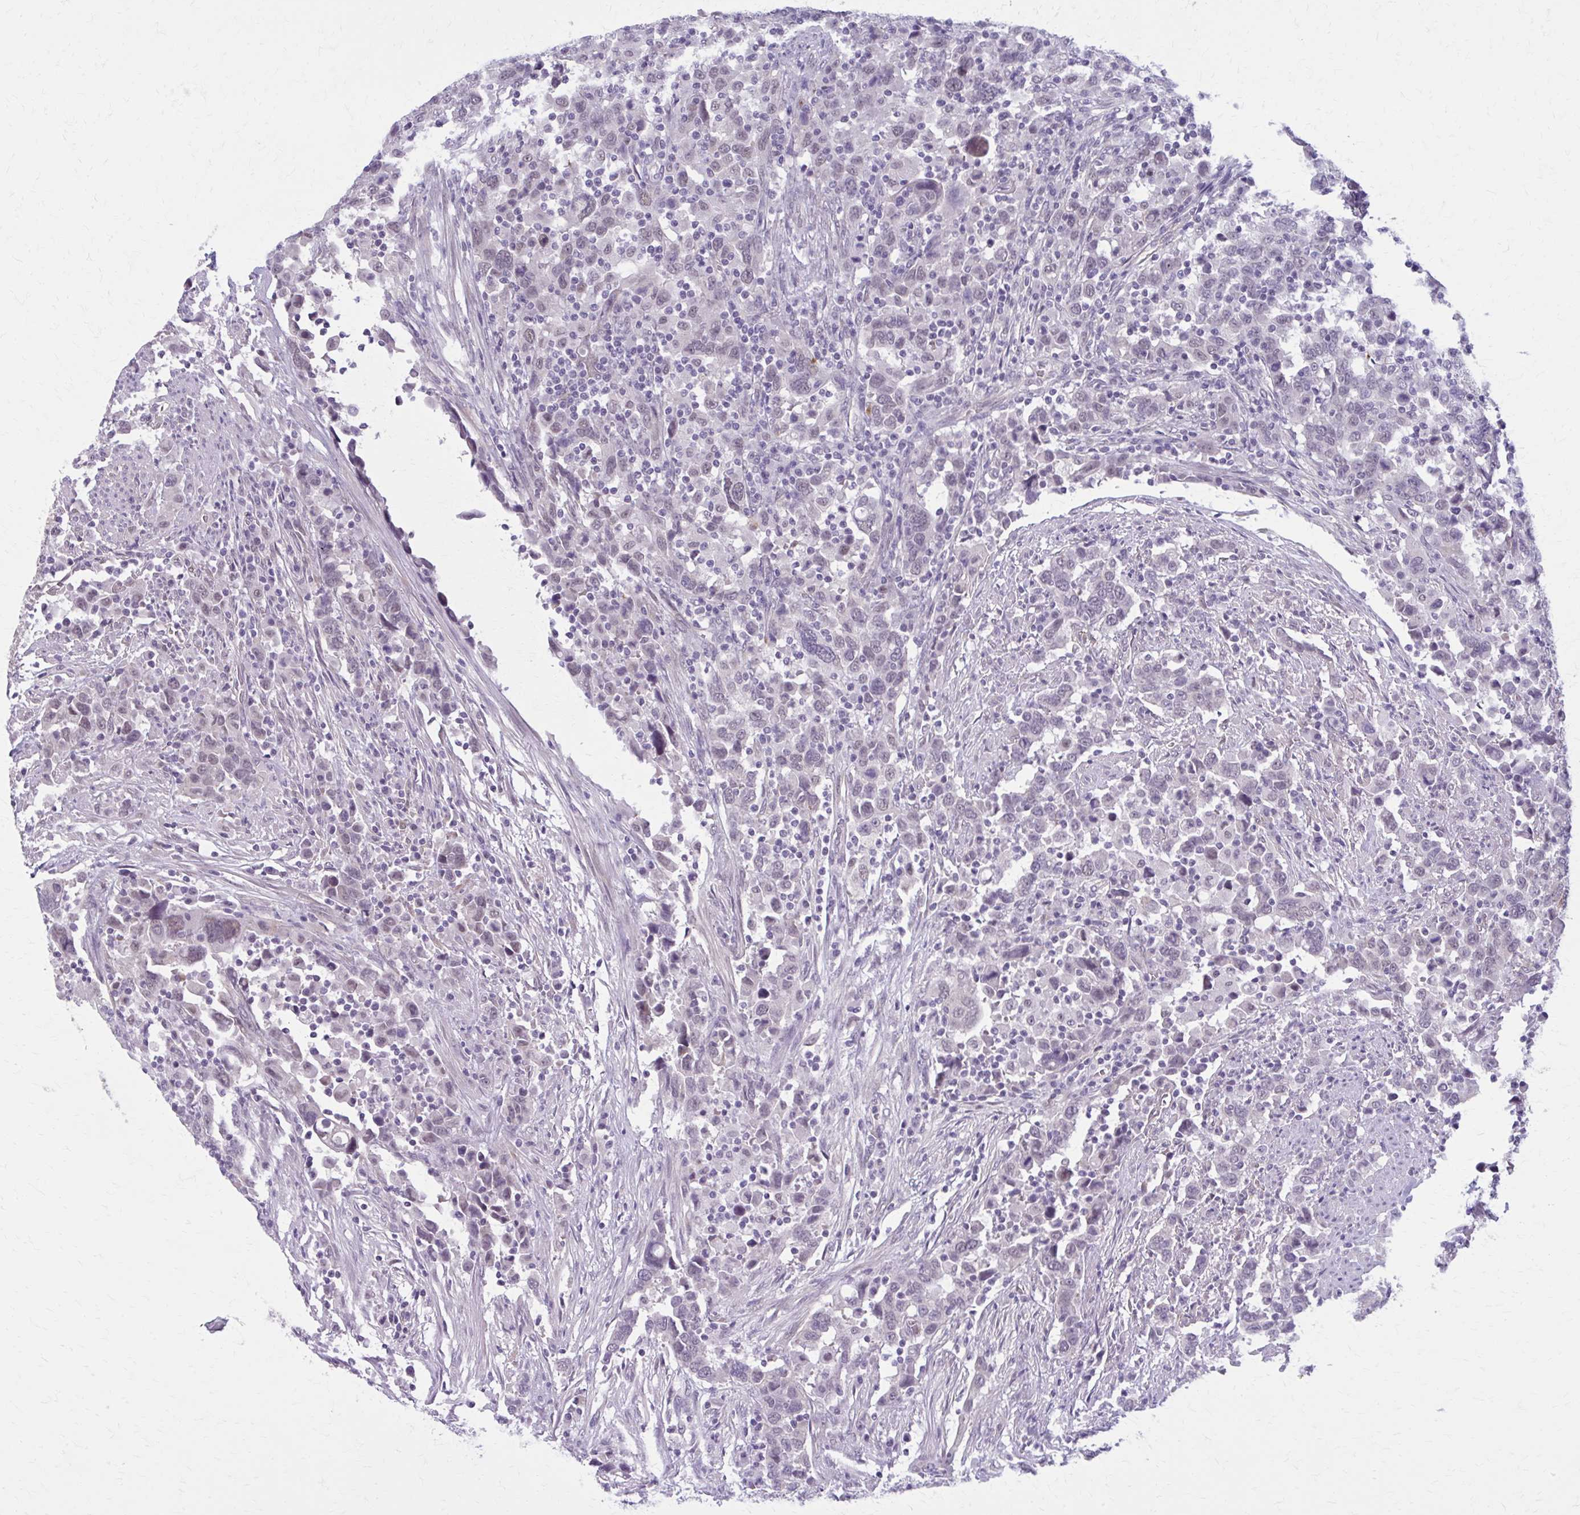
{"staining": {"intensity": "negative", "quantity": "none", "location": "none"}, "tissue": "urothelial cancer", "cell_type": "Tumor cells", "image_type": "cancer", "snomed": [{"axis": "morphology", "description": "Urothelial carcinoma, High grade"}, {"axis": "topography", "description": "Urinary bladder"}], "caption": "The histopathology image displays no significant staining in tumor cells of urothelial cancer.", "gene": "NUMBL", "patient": {"sex": "male", "age": 61}}